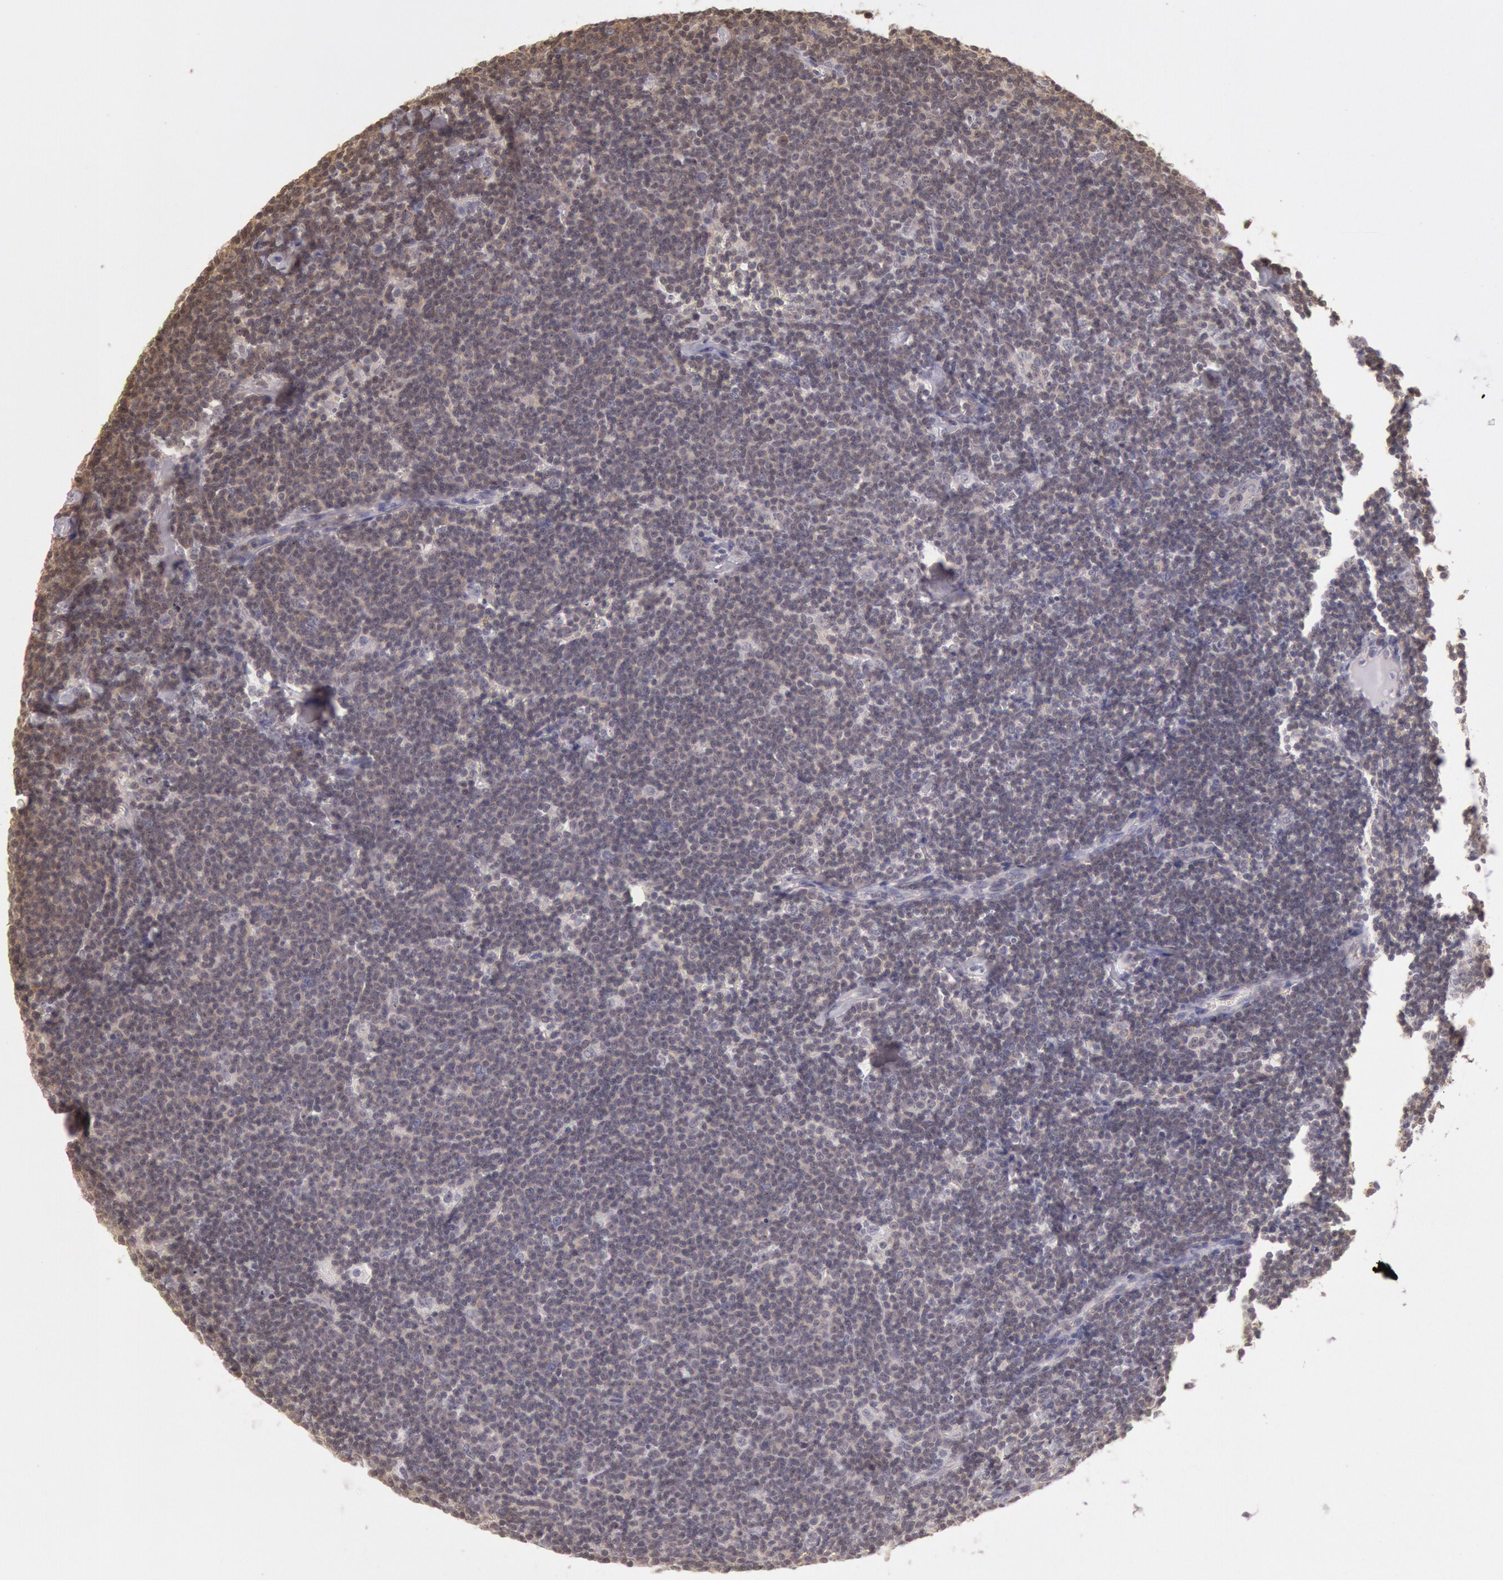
{"staining": {"intensity": "weak", "quantity": "25%-75%", "location": "cytoplasmic/membranous"}, "tissue": "lymphoma", "cell_type": "Tumor cells", "image_type": "cancer", "snomed": [{"axis": "morphology", "description": "Malignant lymphoma, non-Hodgkin's type, Low grade"}, {"axis": "topography", "description": "Lymph node"}], "caption": "About 25%-75% of tumor cells in lymphoma demonstrate weak cytoplasmic/membranous protein positivity as visualized by brown immunohistochemical staining.", "gene": "HIF1A", "patient": {"sex": "male", "age": 65}}